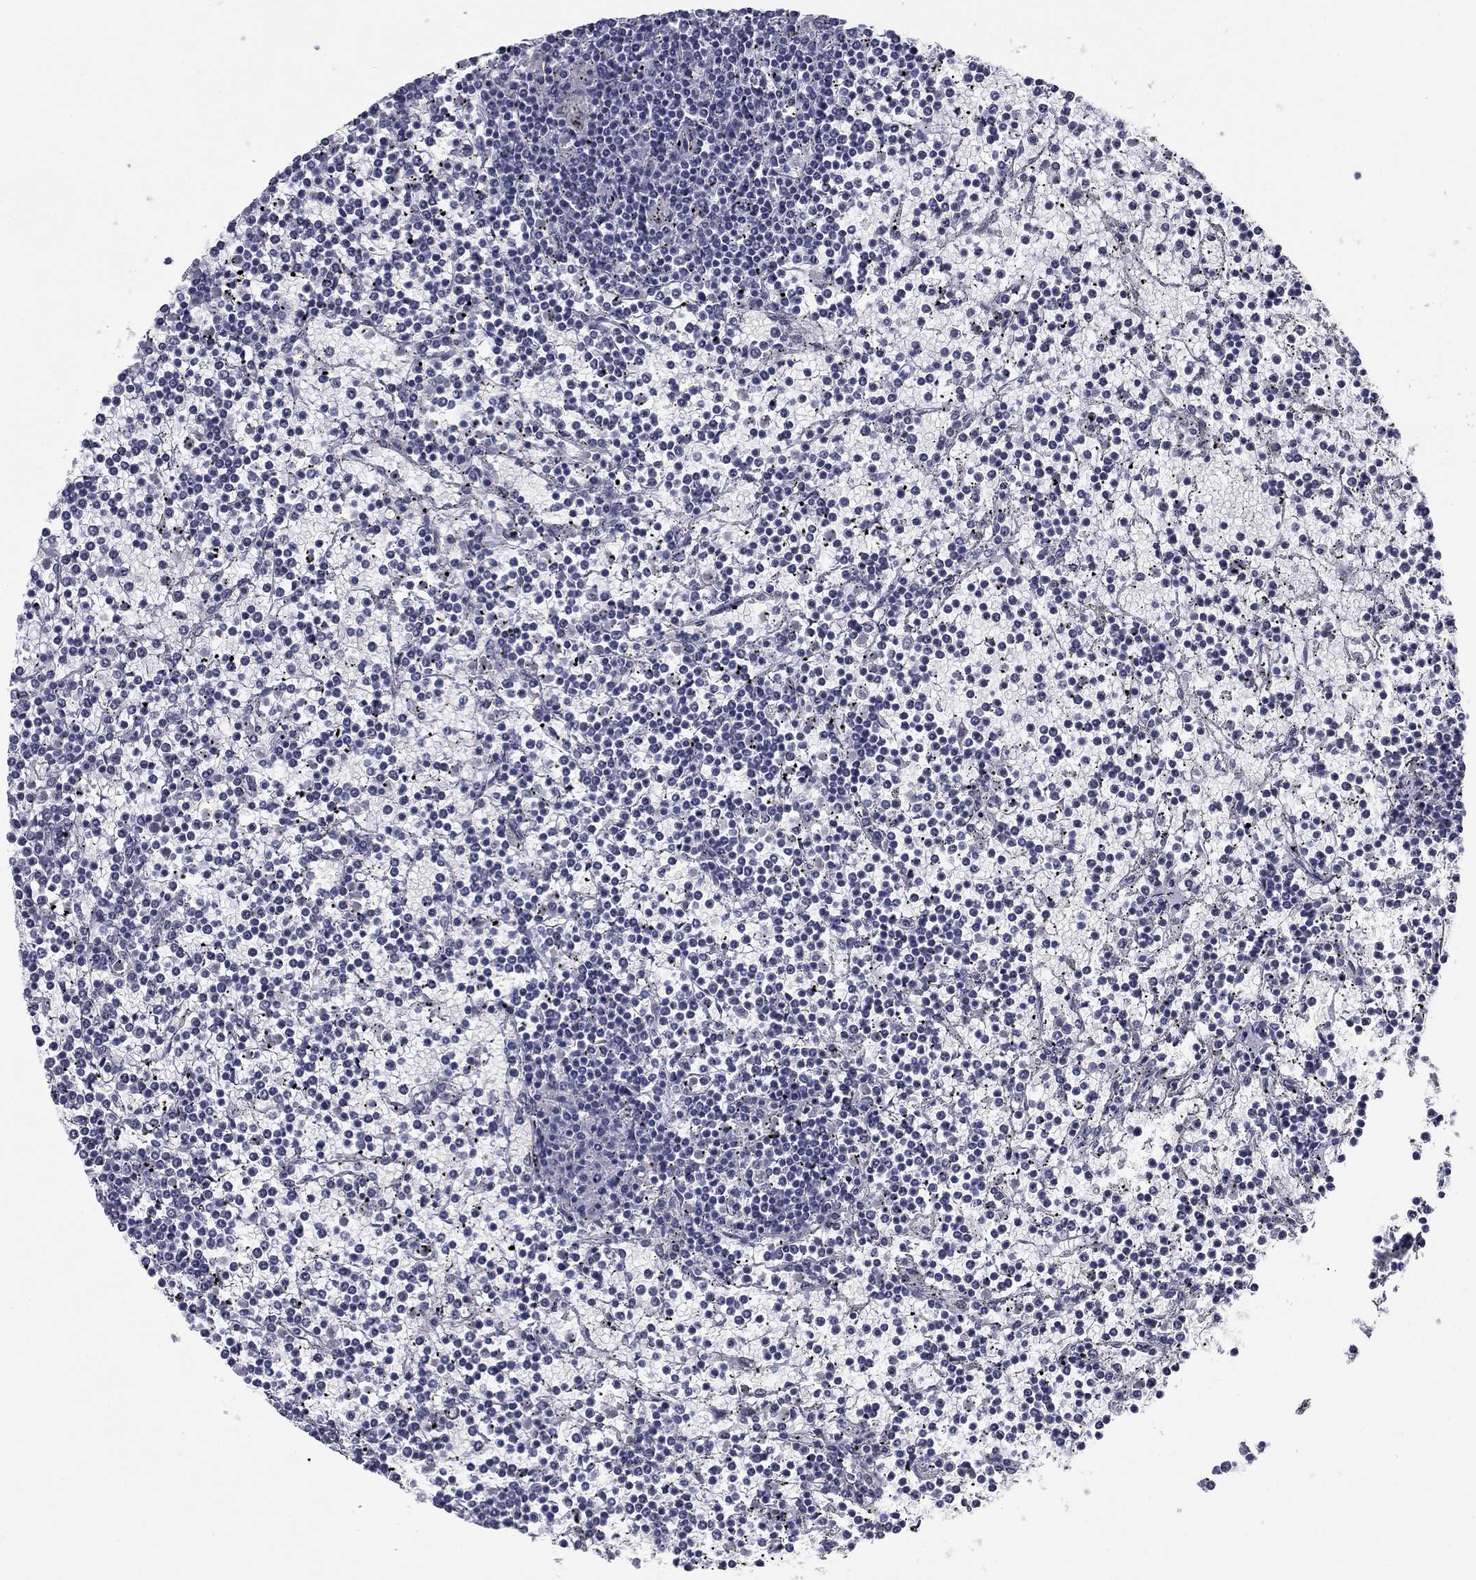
{"staining": {"intensity": "negative", "quantity": "none", "location": "none"}, "tissue": "lymphoma", "cell_type": "Tumor cells", "image_type": "cancer", "snomed": [{"axis": "morphology", "description": "Malignant lymphoma, non-Hodgkin's type, Low grade"}, {"axis": "topography", "description": "Spleen"}], "caption": "Immunohistochemical staining of malignant lymphoma, non-Hodgkin's type (low-grade) shows no significant staining in tumor cells.", "gene": "CALB1", "patient": {"sex": "female", "age": 19}}